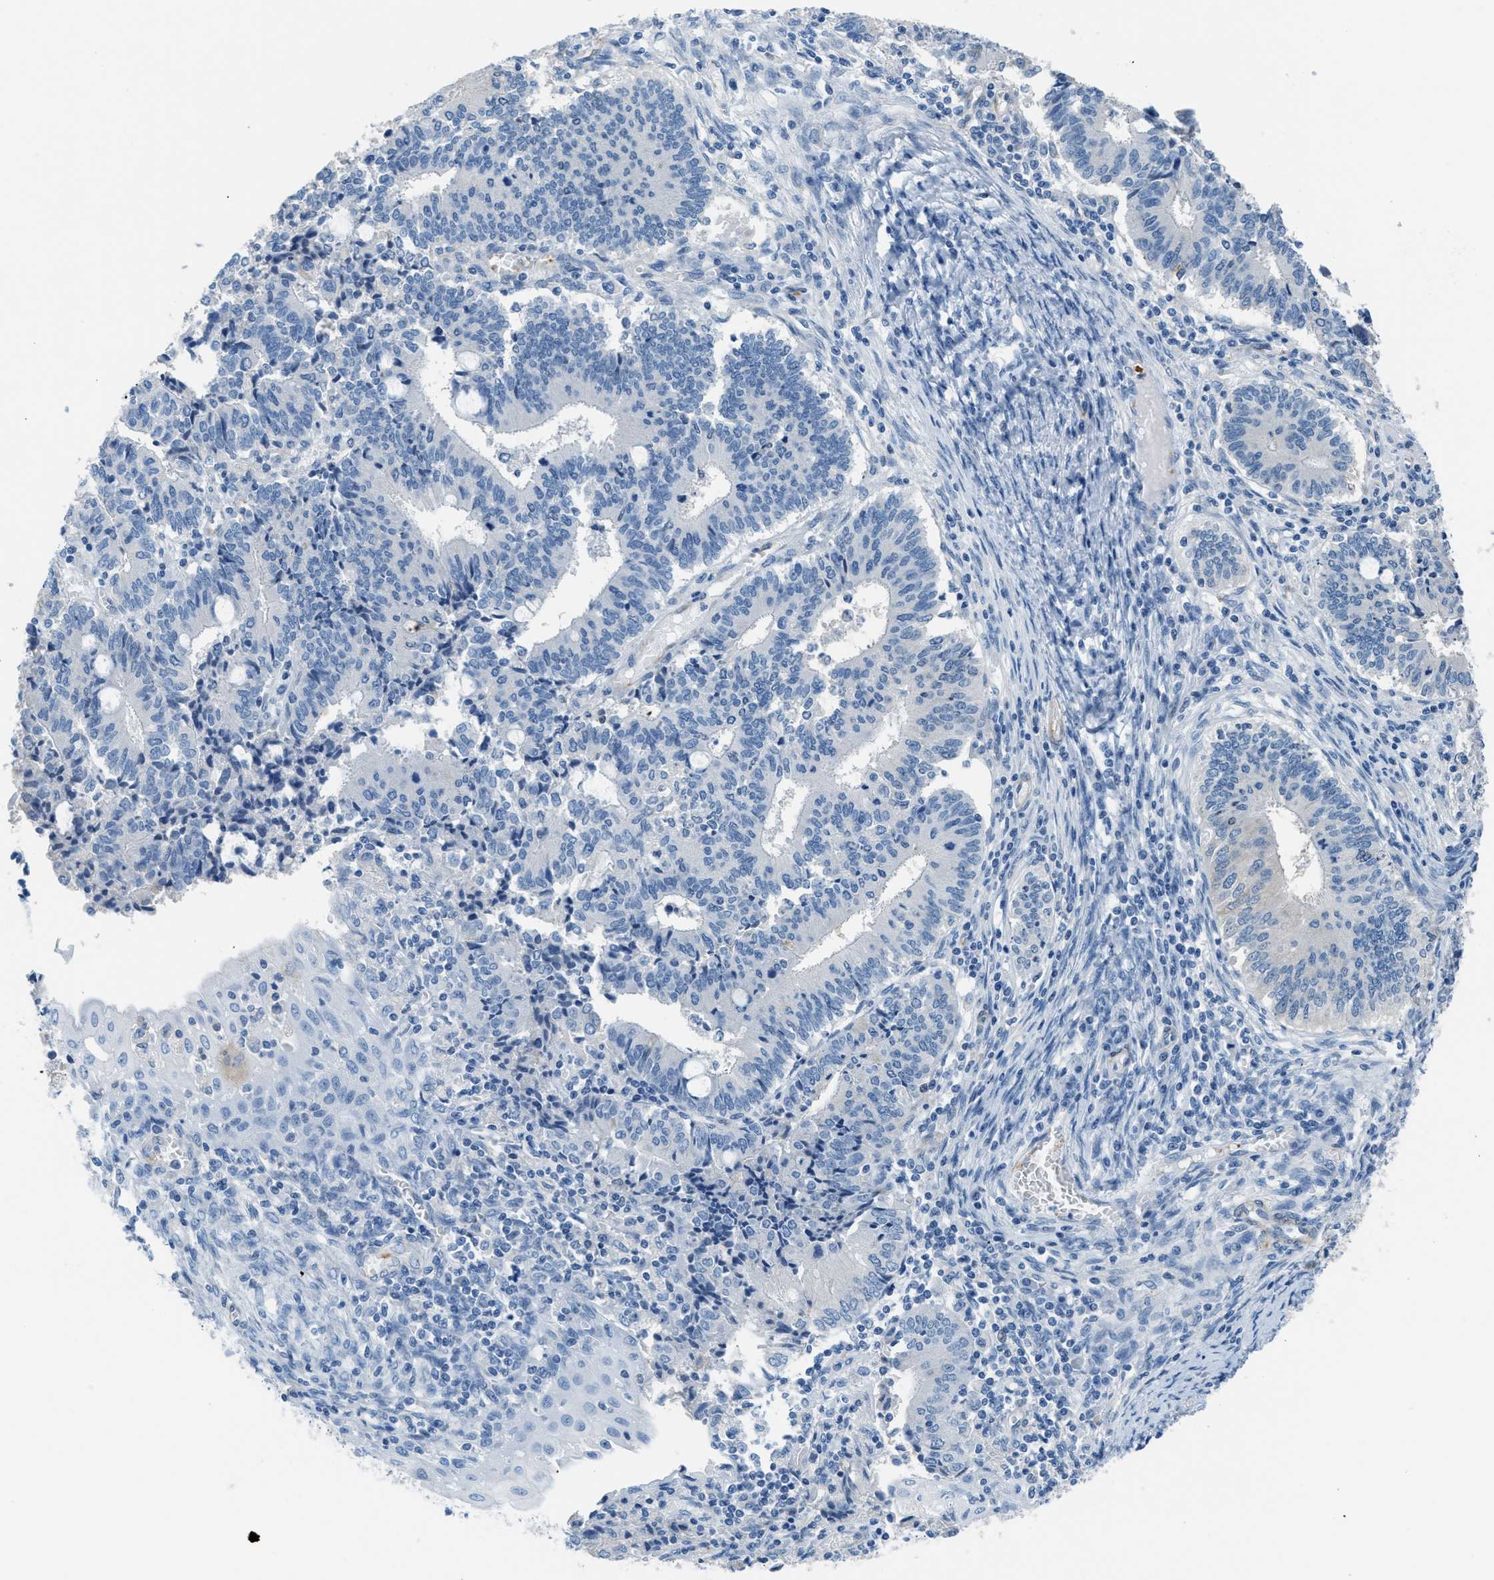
{"staining": {"intensity": "negative", "quantity": "none", "location": "none"}, "tissue": "cervical cancer", "cell_type": "Tumor cells", "image_type": "cancer", "snomed": [{"axis": "morphology", "description": "Adenocarcinoma, NOS"}, {"axis": "topography", "description": "Cervix"}], "caption": "Protein analysis of cervical cancer (adenocarcinoma) shows no significant staining in tumor cells. (IHC, brightfield microscopy, high magnification).", "gene": "MAPRE2", "patient": {"sex": "female", "age": 44}}